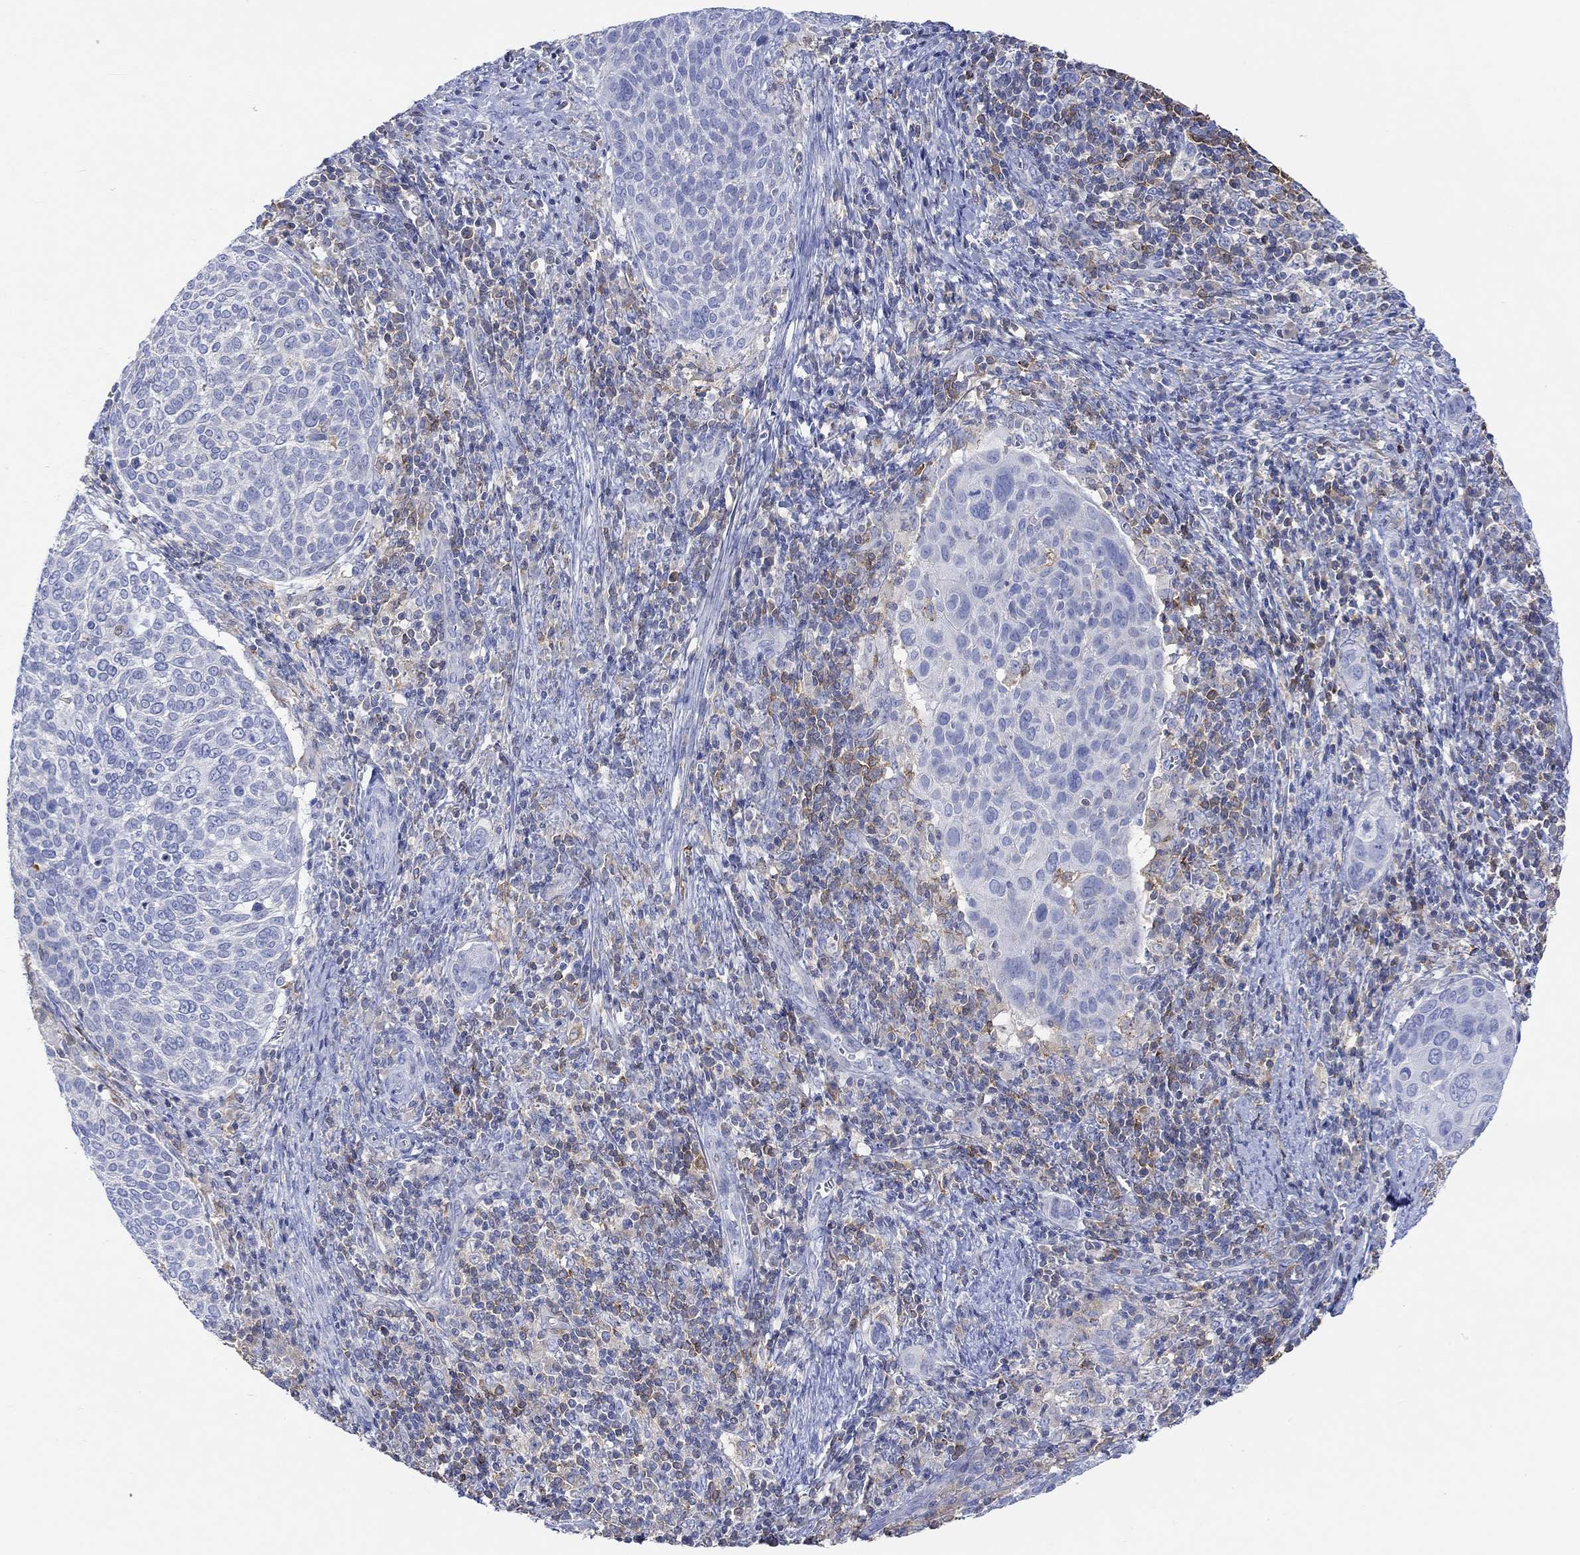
{"staining": {"intensity": "negative", "quantity": "none", "location": "none"}, "tissue": "cervical cancer", "cell_type": "Tumor cells", "image_type": "cancer", "snomed": [{"axis": "morphology", "description": "Squamous cell carcinoma, NOS"}, {"axis": "topography", "description": "Cervix"}], "caption": "DAB (3,3'-diaminobenzidine) immunohistochemical staining of human squamous cell carcinoma (cervical) demonstrates no significant expression in tumor cells.", "gene": "GCM1", "patient": {"sex": "female", "age": 39}}